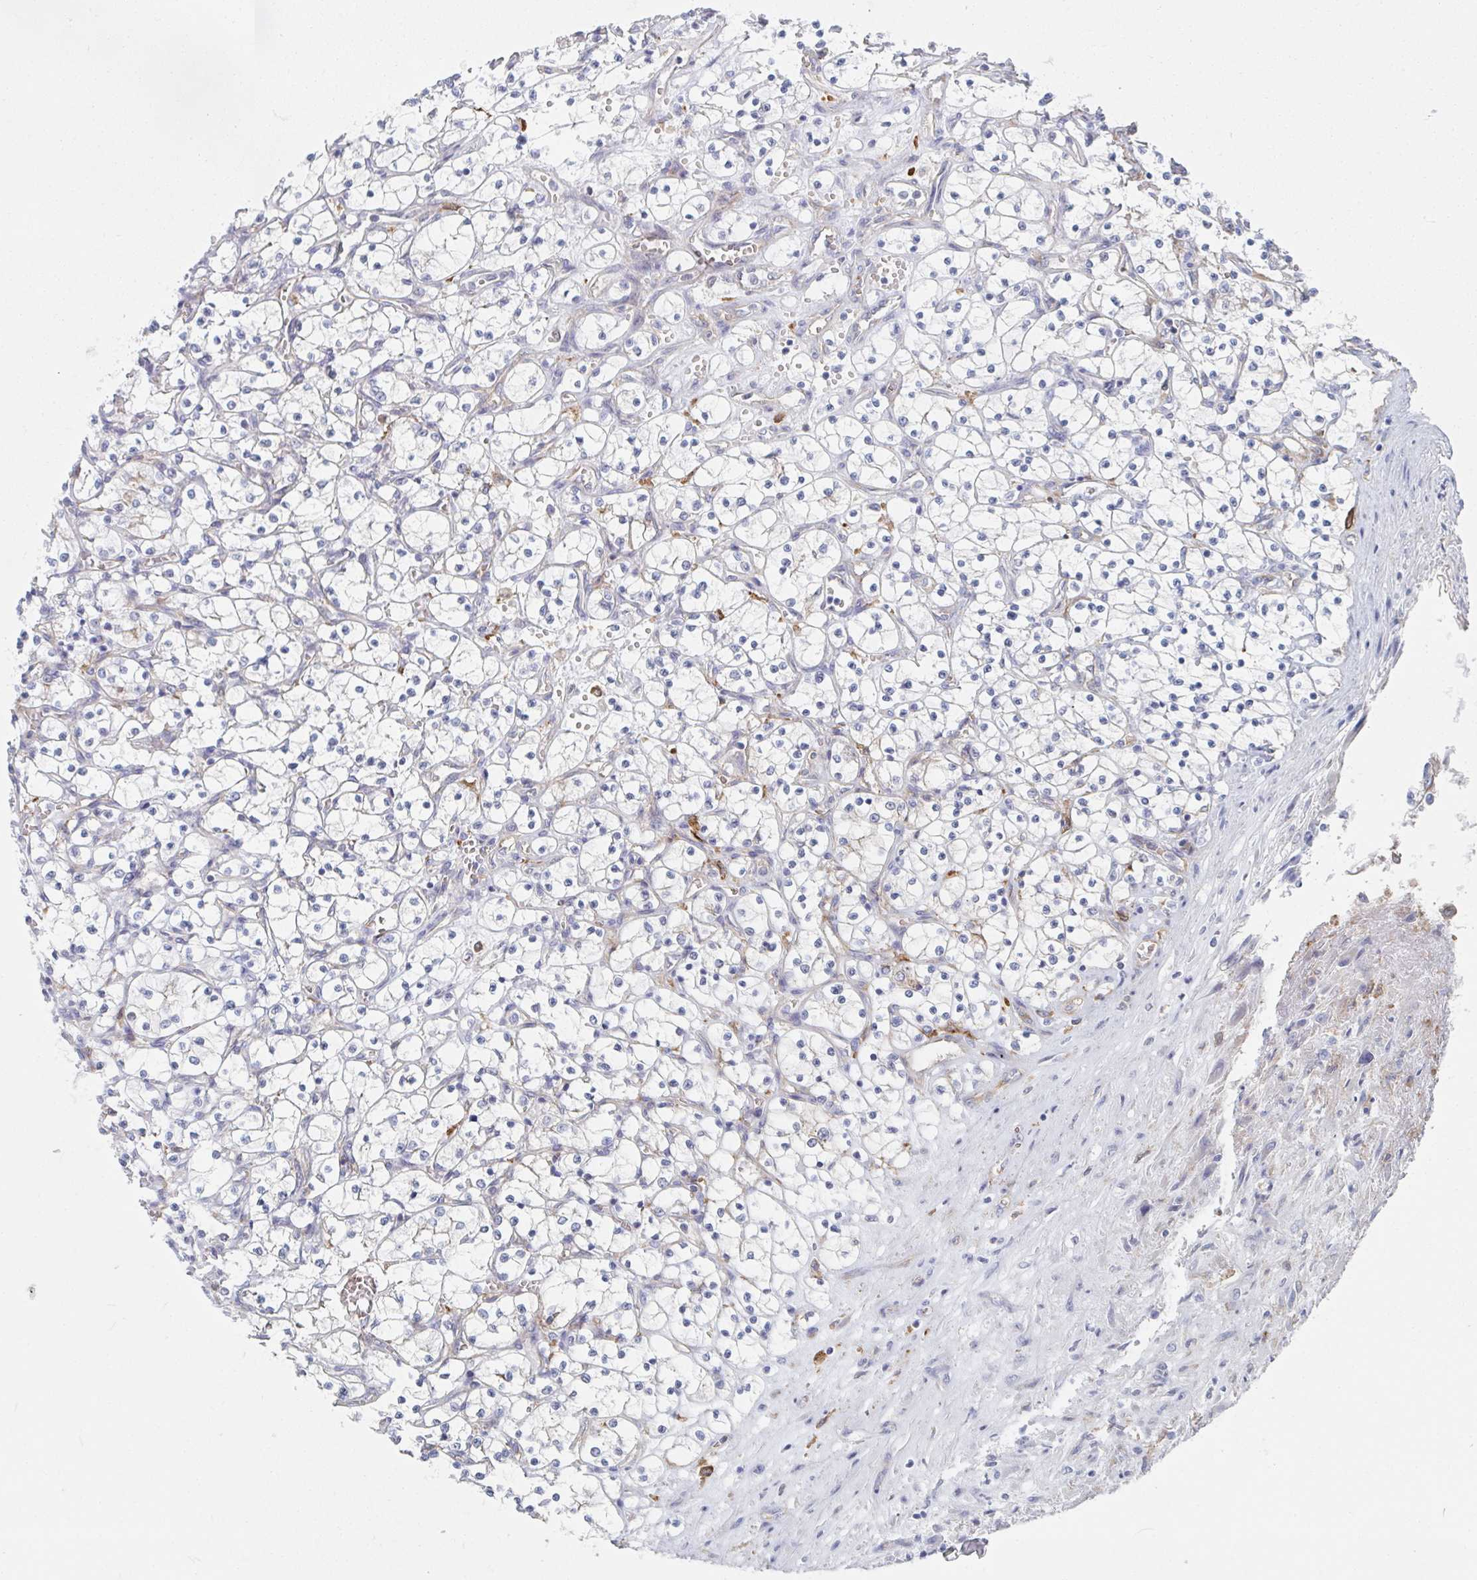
{"staining": {"intensity": "negative", "quantity": "none", "location": "none"}, "tissue": "renal cancer", "cell_type": "Tumor cells", "image_type": "cancer", "snomed": [{"axis": "morphology", "description": "Adenocarcinoma, NOS"}, {"axis": "topography", "description": "Kidney"}], "caption": "Human adenocarcinoma (renal) stained for a protein using IHC displays no expression in tumor cells.", "gene": "DAB2", "patient": {"sex": "female", "age": 69}}